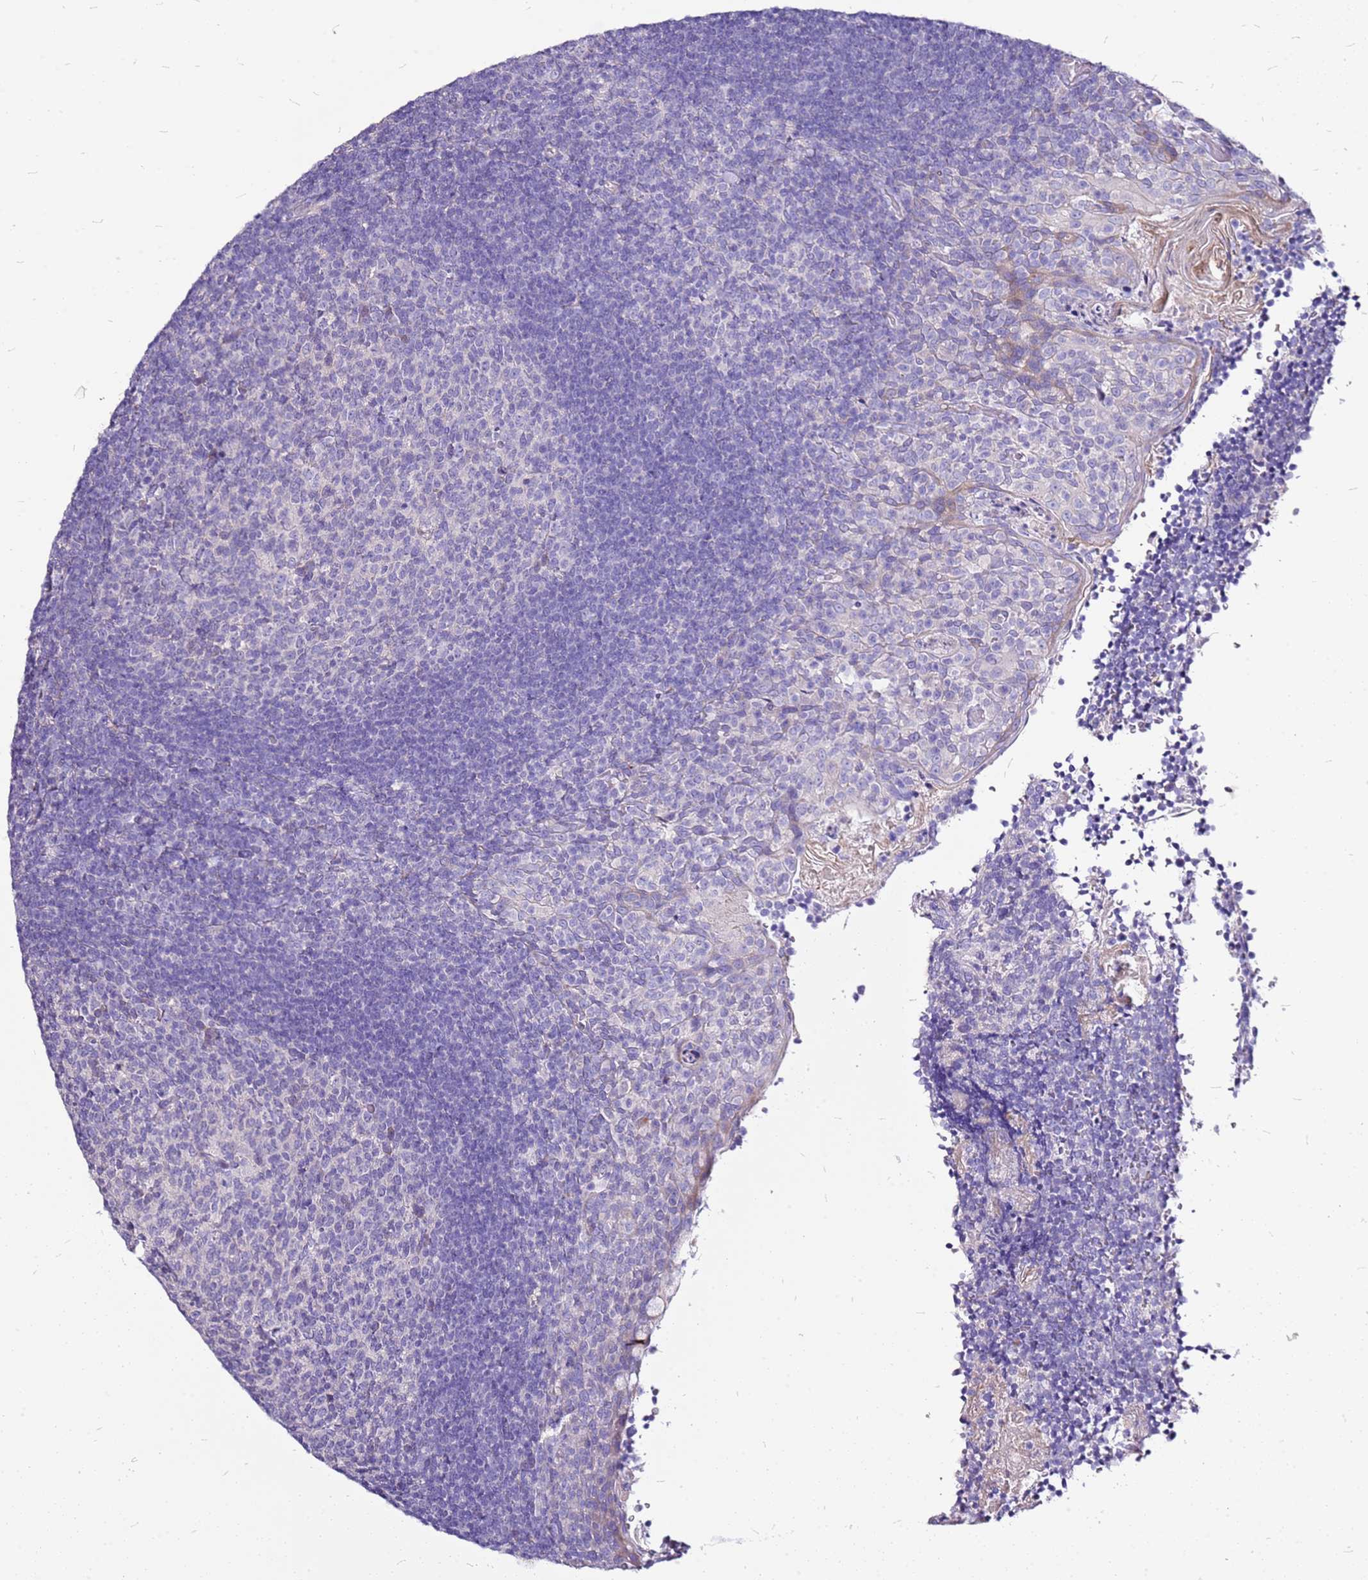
{"staining": {"intensity": "negative", "quantity": "none", "location": "none"}, "tissue": "tonsil", "cell_type": "Germinal center cells", "image_type": "normal", "snomed": [{"axis": "morphology", "description": "Normal tissue, NOS"}, {"axis": "topography", "description": "Tonsil"}], "caption": "High power microscopy image of an immunohistochemistry image of benign tonsil, revealing no significant staining in germinal center cells.", "gene": "CASD1", "patient": {"sex": "female", "age": 10}}